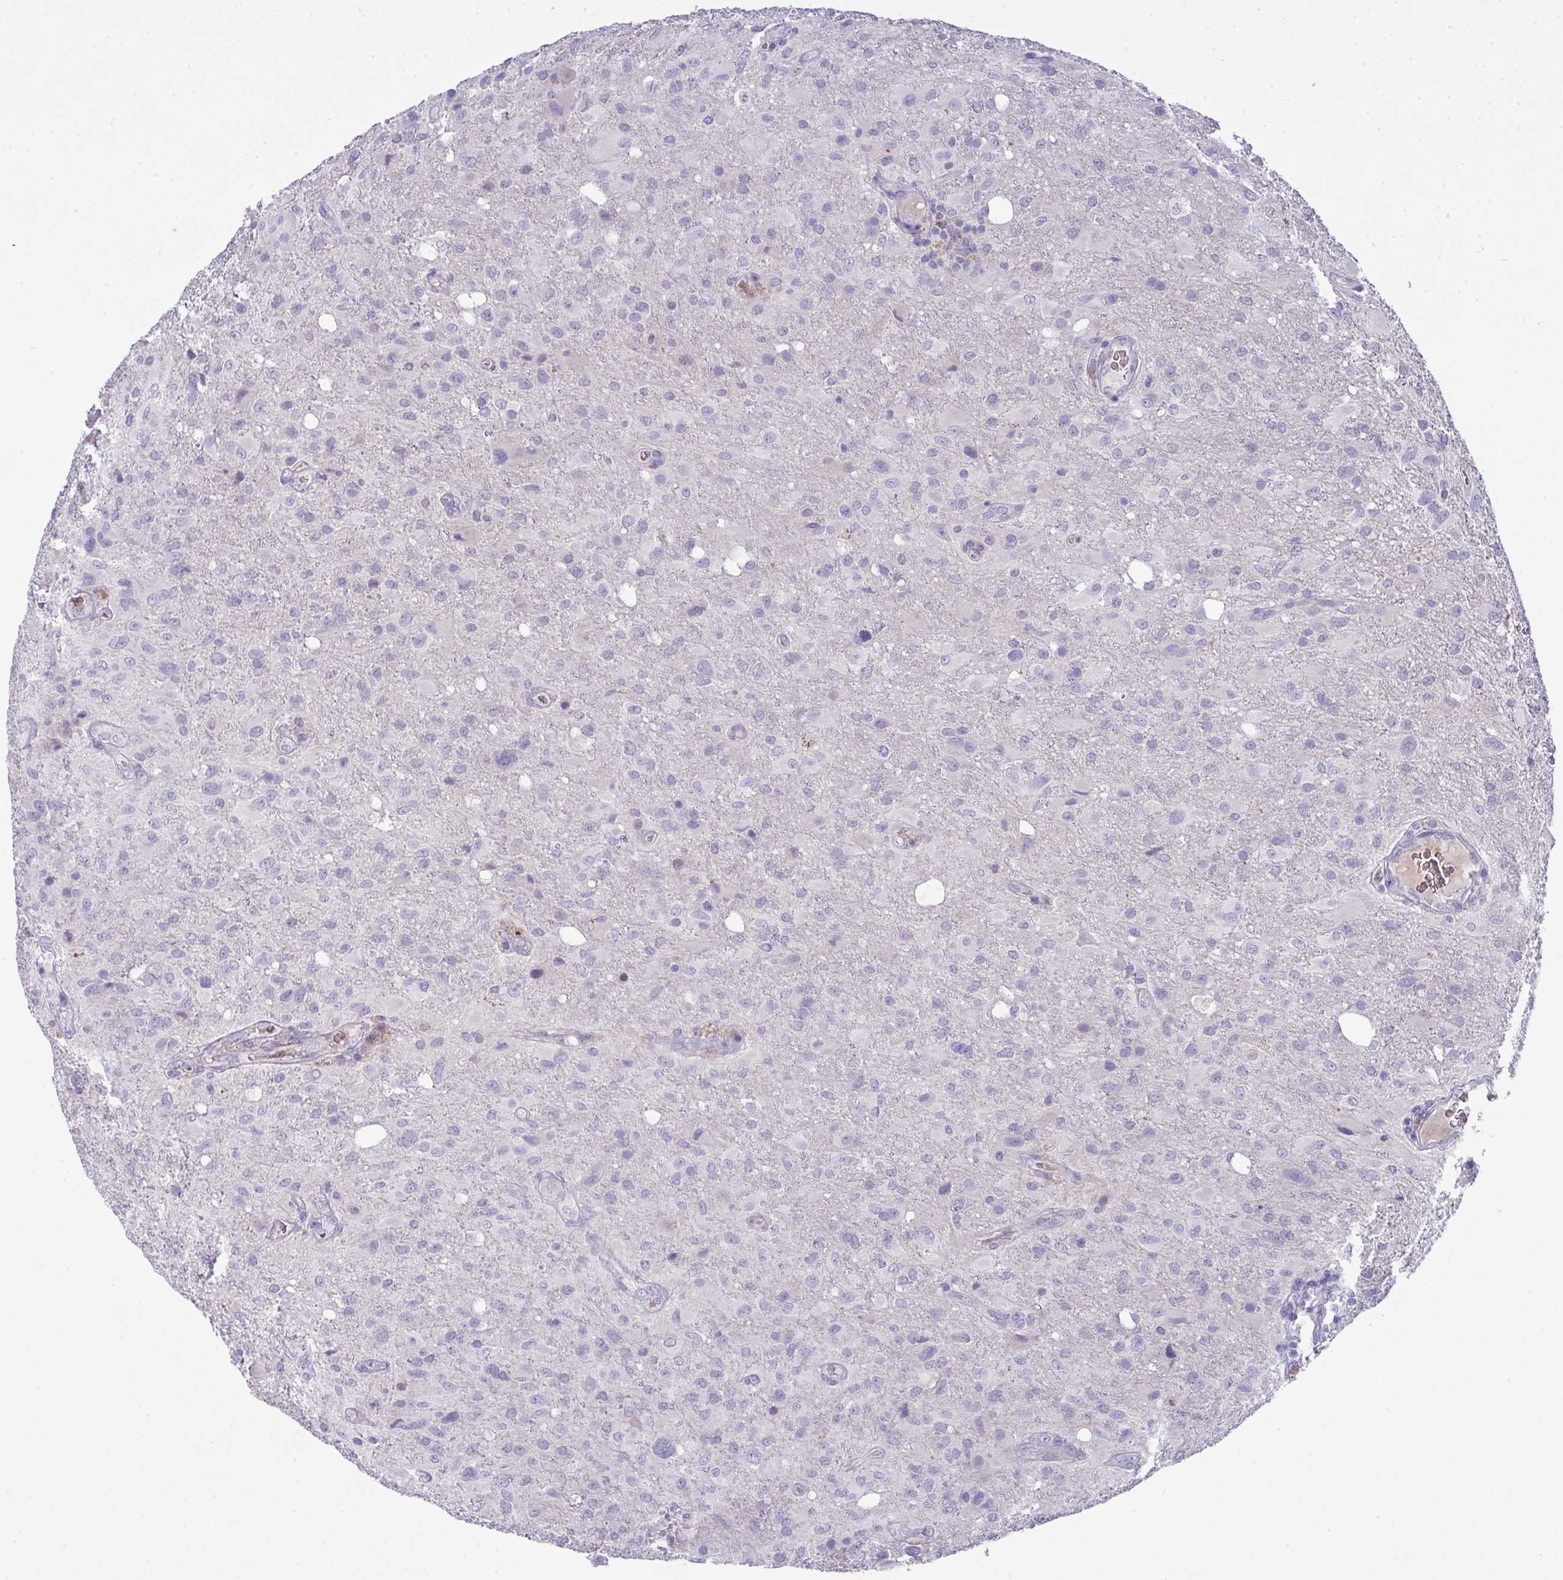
{"staining": {"intensity": "negative", "quantity": "none", "location": "none"}, "tissue": "glioma", "cell_type": "Tumor cells", "image_type": "cancer", "snomed": [{"axis": "morphology", "description": "Glioma, malignant, High grade"}, {"axis": "topography", "description": "Brain"}], "caption": "IHC of glioma demonstrates no staining in tumor cells.", "gene": "SPTB", "patient": {"sex": "male", "age": 53}}